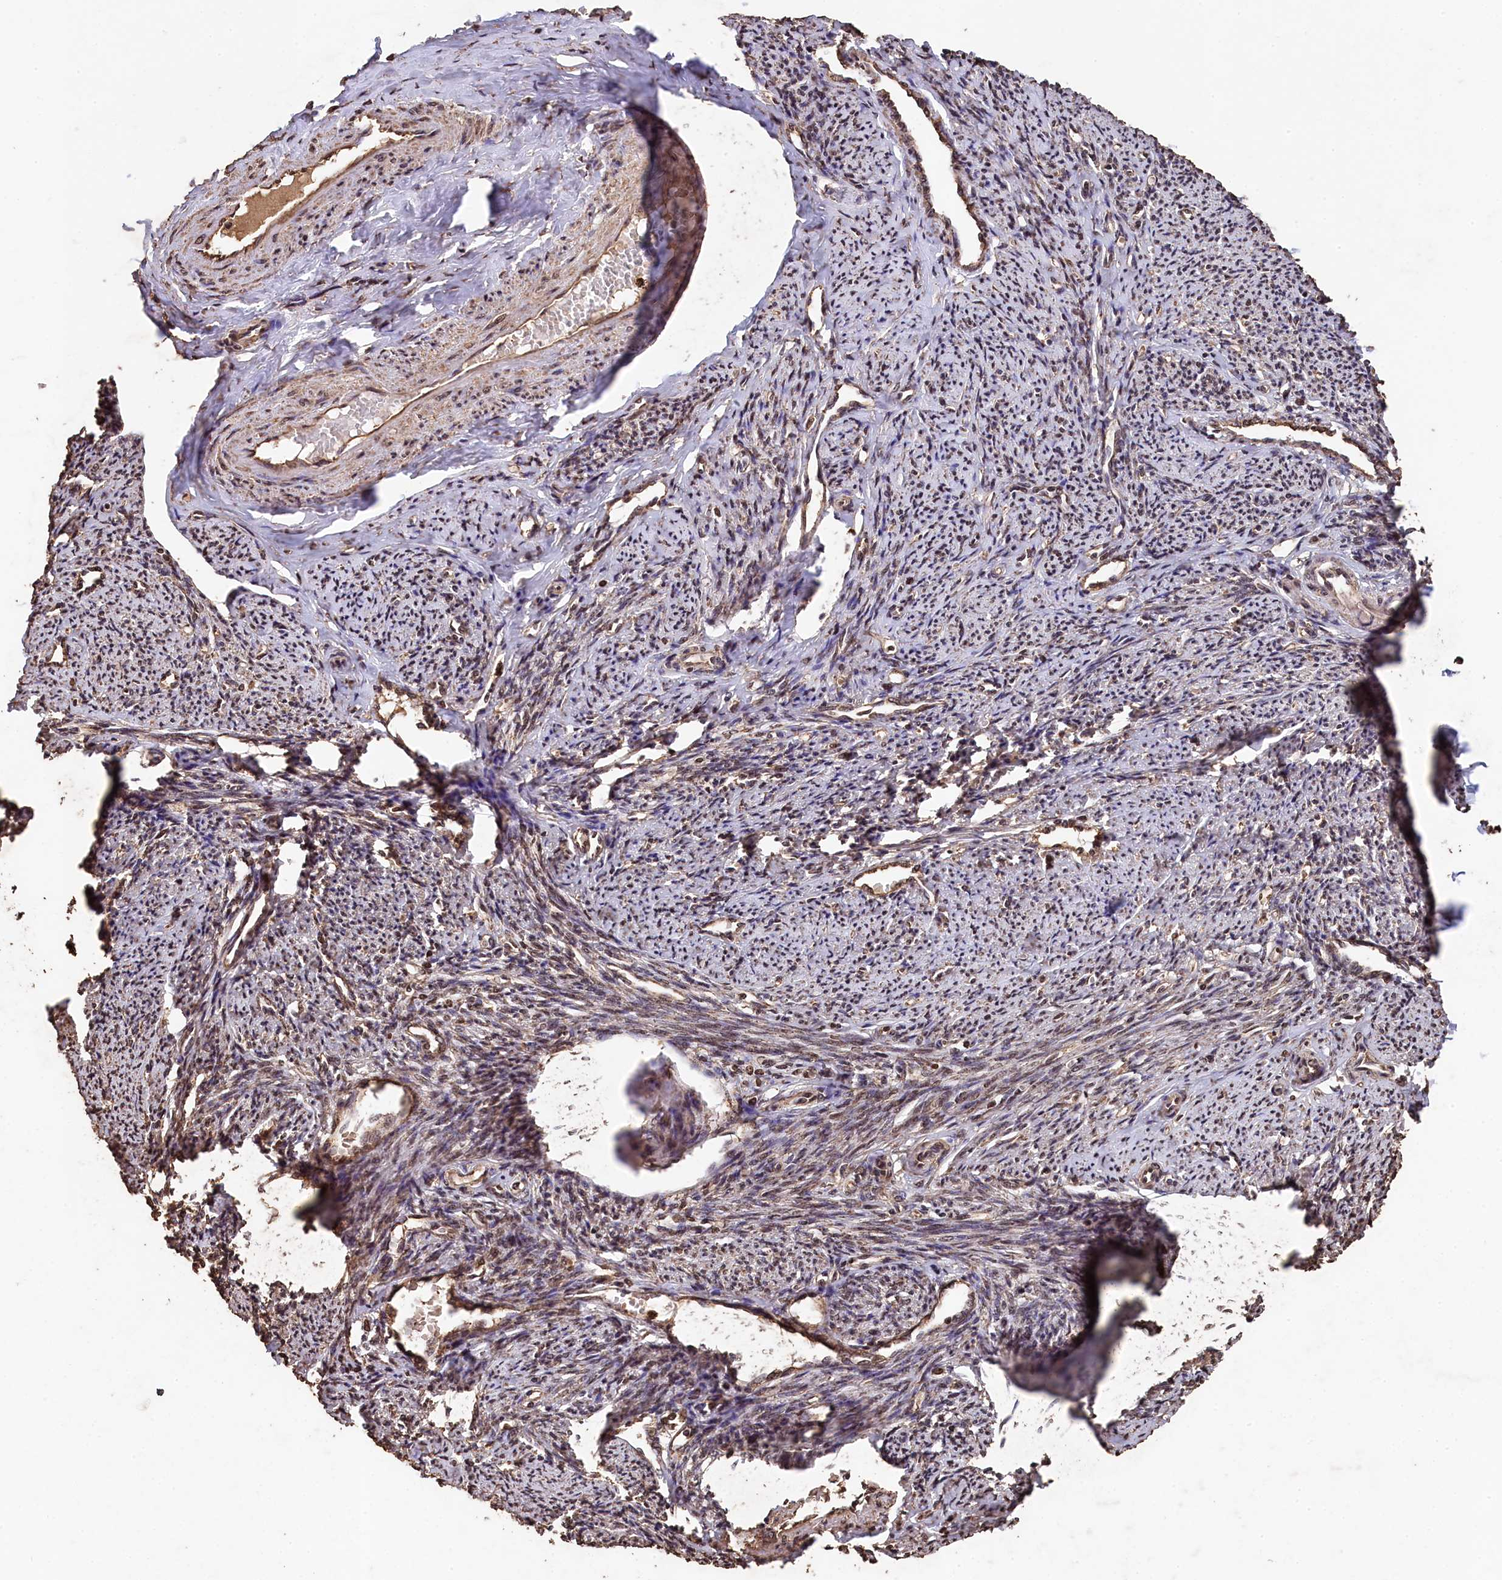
{"staining": {"intensity": "moderate", "quantity": ">75%", "location": "cytoplasmic/membranous,nuclear"}, "tissue": "smooth muscle", "cell_type": "Smooth muscle cells", "image_type": "normal", "snomed": [{"axis": "morphology", "description": "Normal tissue, NOS"}, {"axis": "topography", "description": "Smooth muscle"}, {"axis": "topography", "description": "Uterus"}], "caption": "A photomicrograph showing moderate cytoplasmic/membranous,nuclear positivity in approximately >75% of smooth muscle cells in benign smooth muscle, as visualized by brown immunohistochemical staining.", "gene": "CEP57L1", "patient": {"sex": "female", "age": 59}}